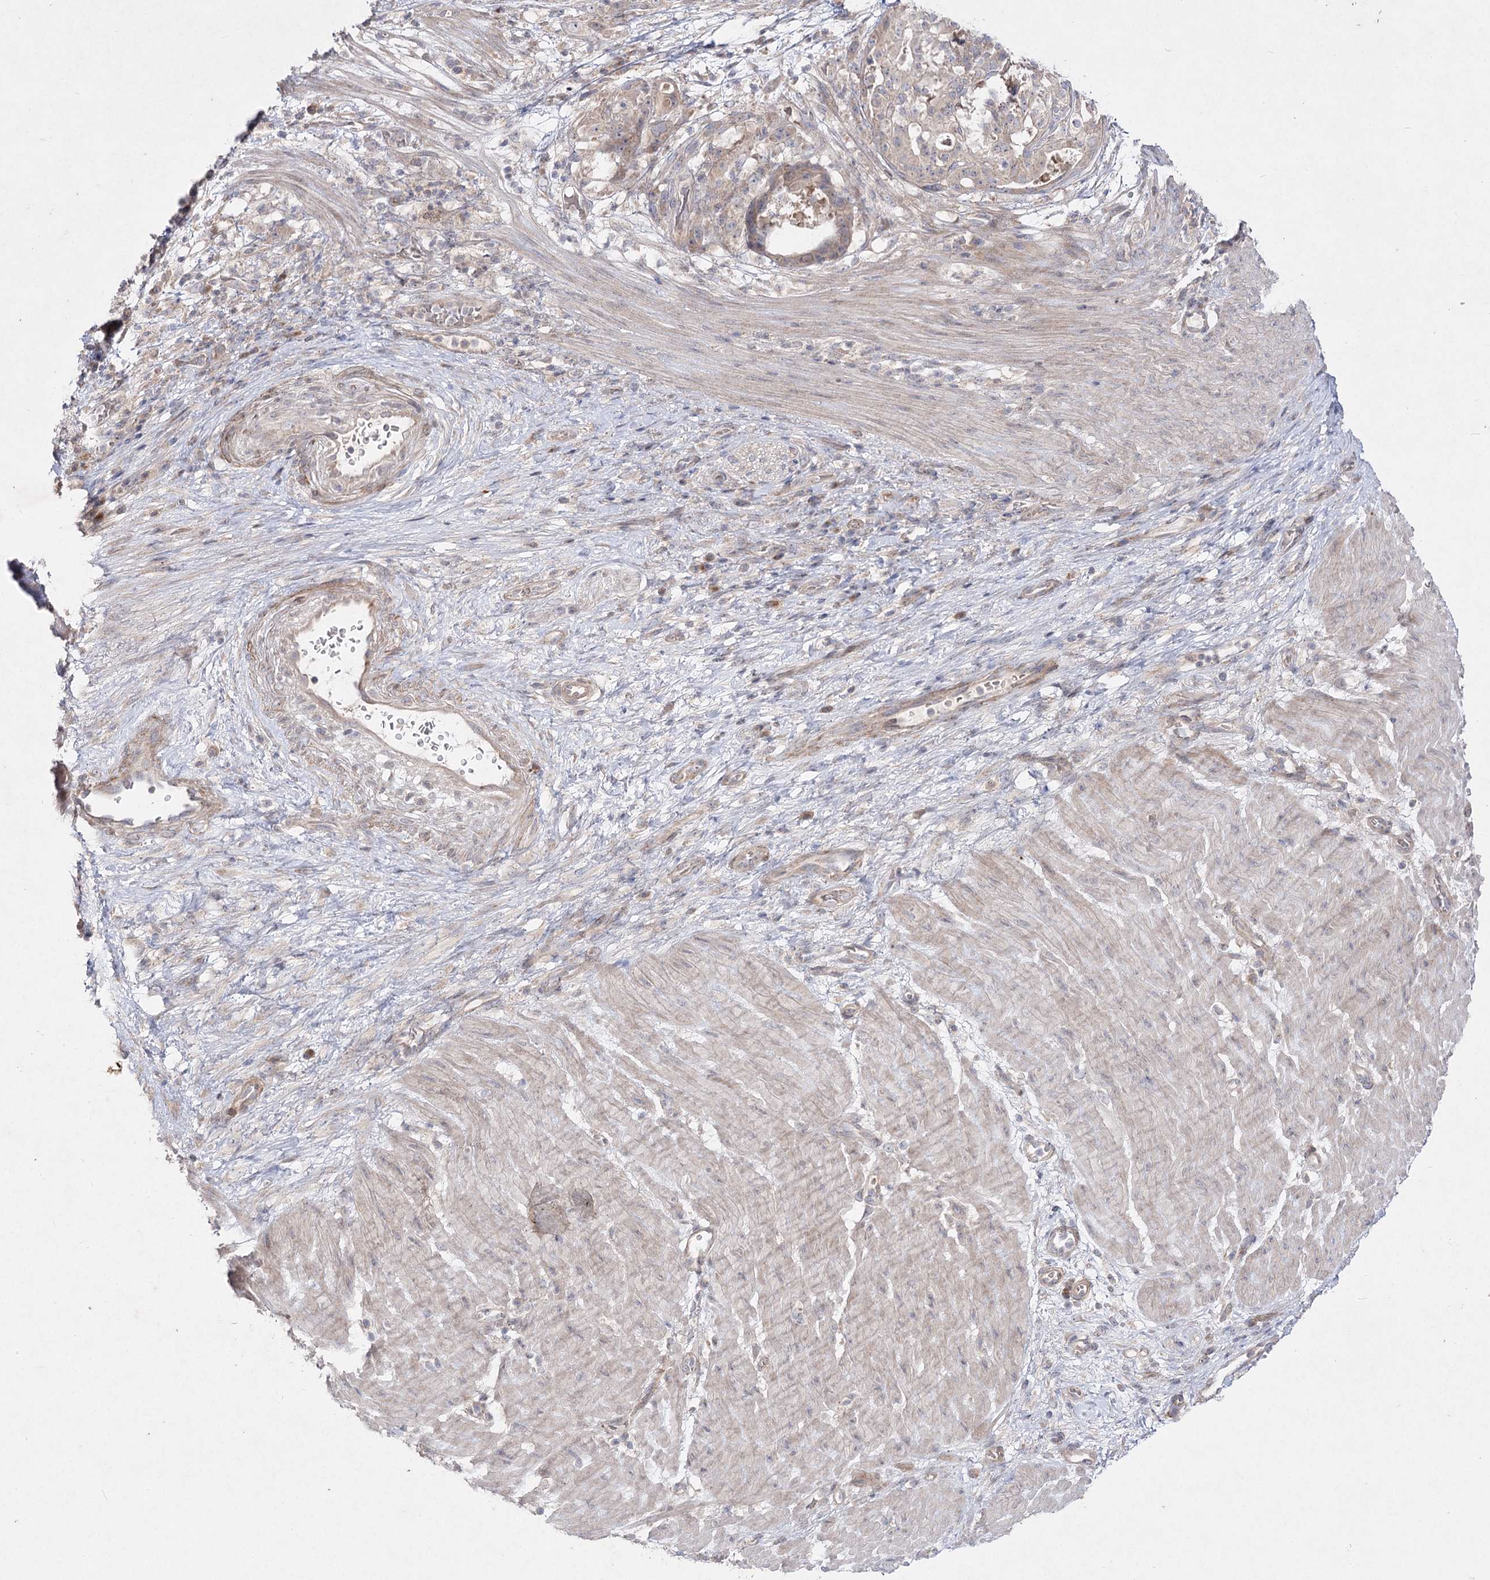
{"staining": {"intensity": "weak", "quantity": "<25%", "location": "cytoplasmic/membranous"}, "tissue": "stomach cancer", "cell_type": "Tumor cells", "image_type": "cancer", "snomed": [{"axis": "morphology", "description": "Adenocarcinoma, NOS"}, {"axis": "topography", "description": "Stomach"}], "caption": "IHC micrograph of neoplastic tissue: human stomach cancer (adenocarcinoma) stained with DAB shows no significant protein positivity in tumor cells.", "gene": "CIB2", "patient": {"sex": "male", "age": 48}}